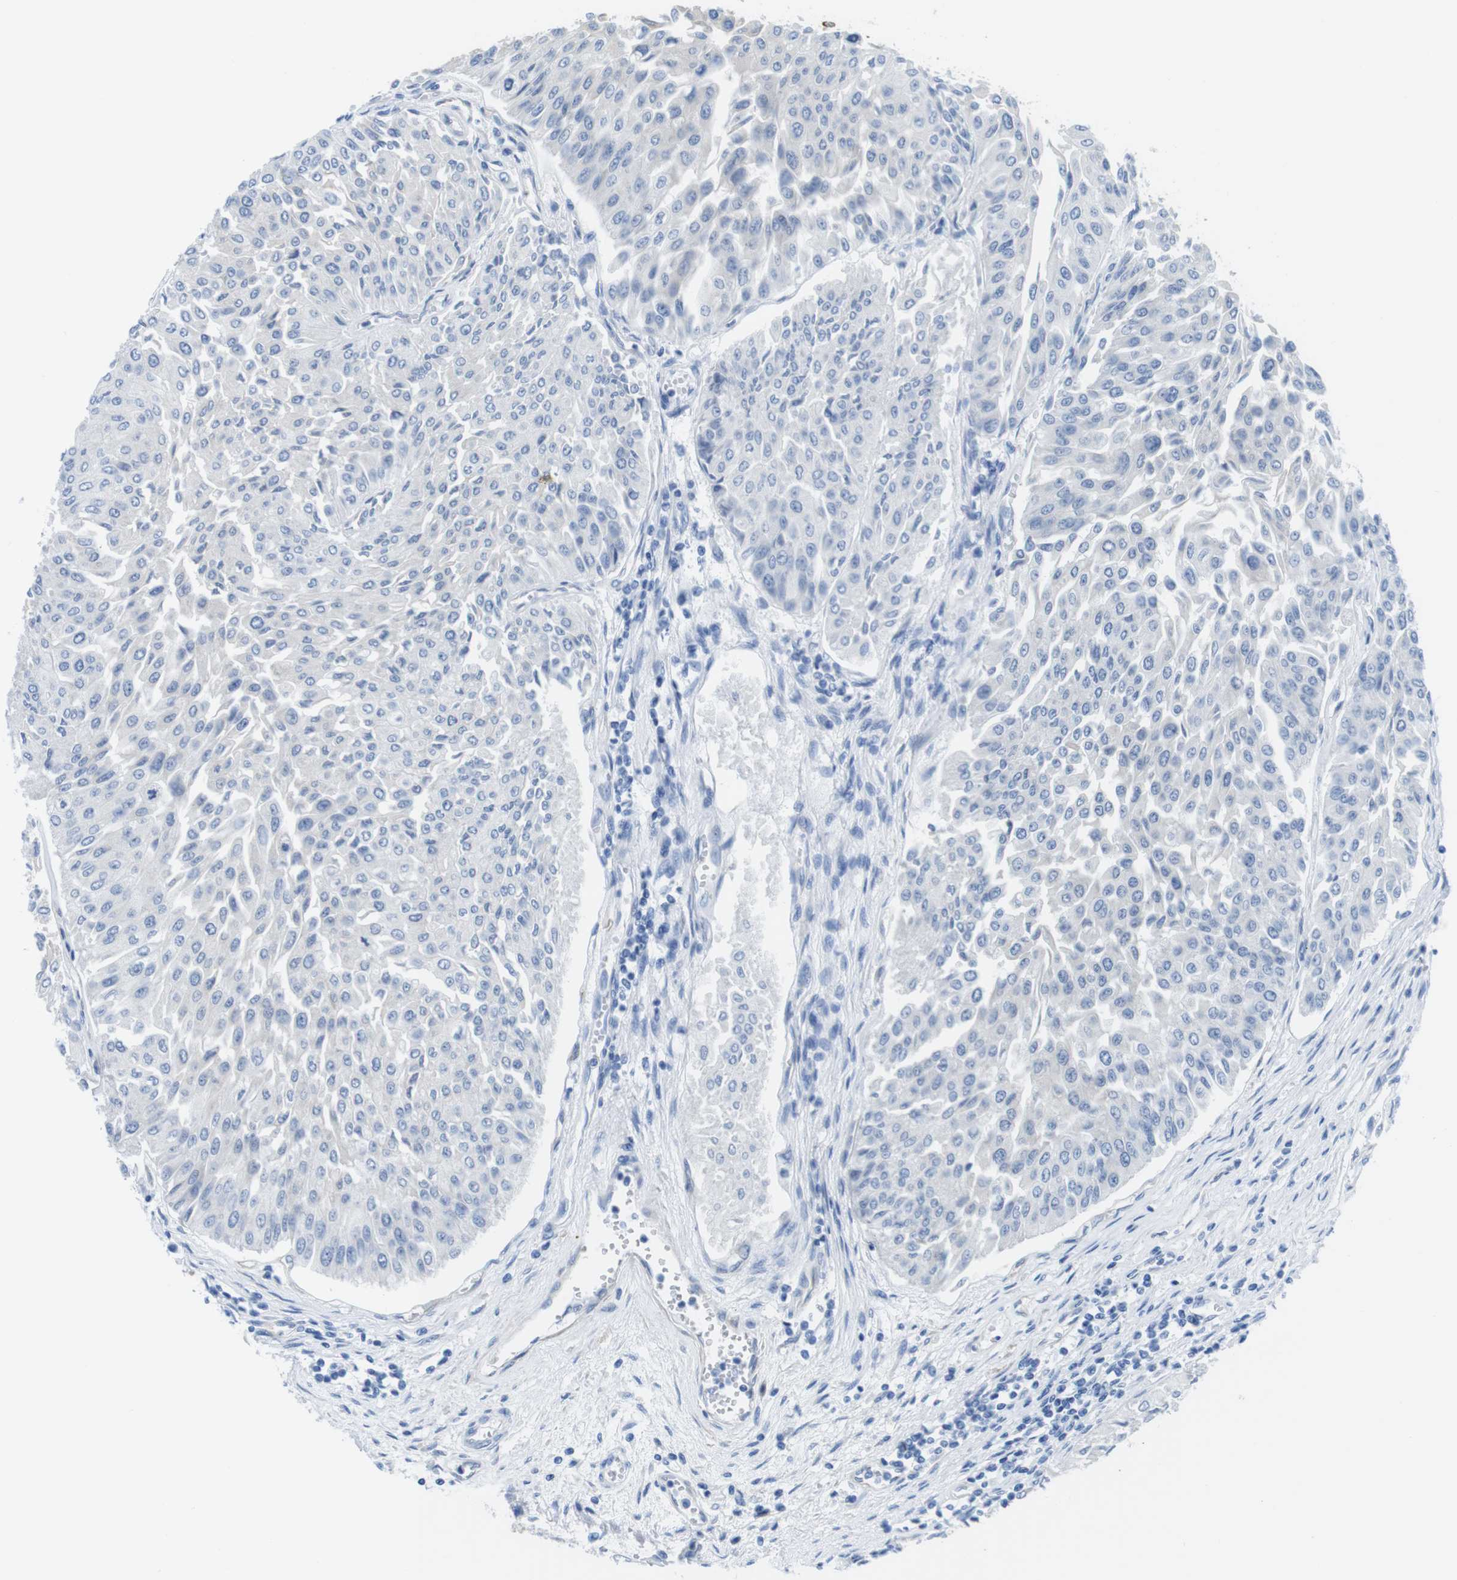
{"staining": {"intensity": "negative", "quantity": "none", "location": "none"}, "tissue": "urothelial cancer", "cell_type": "Tumor cells", "image_type": "cancer", "snomed": [{"axis": "morphology", "description": "Urothelial carcinoma, Low grade"}, {"axis": "topography", "description": "Urinary bladder"}], "caption": "This is an IHC image of urothelial cancer. There is no expression in tumor cells.", "gene": "CDH8", "patient": {"sex": "male", "age": 67}}